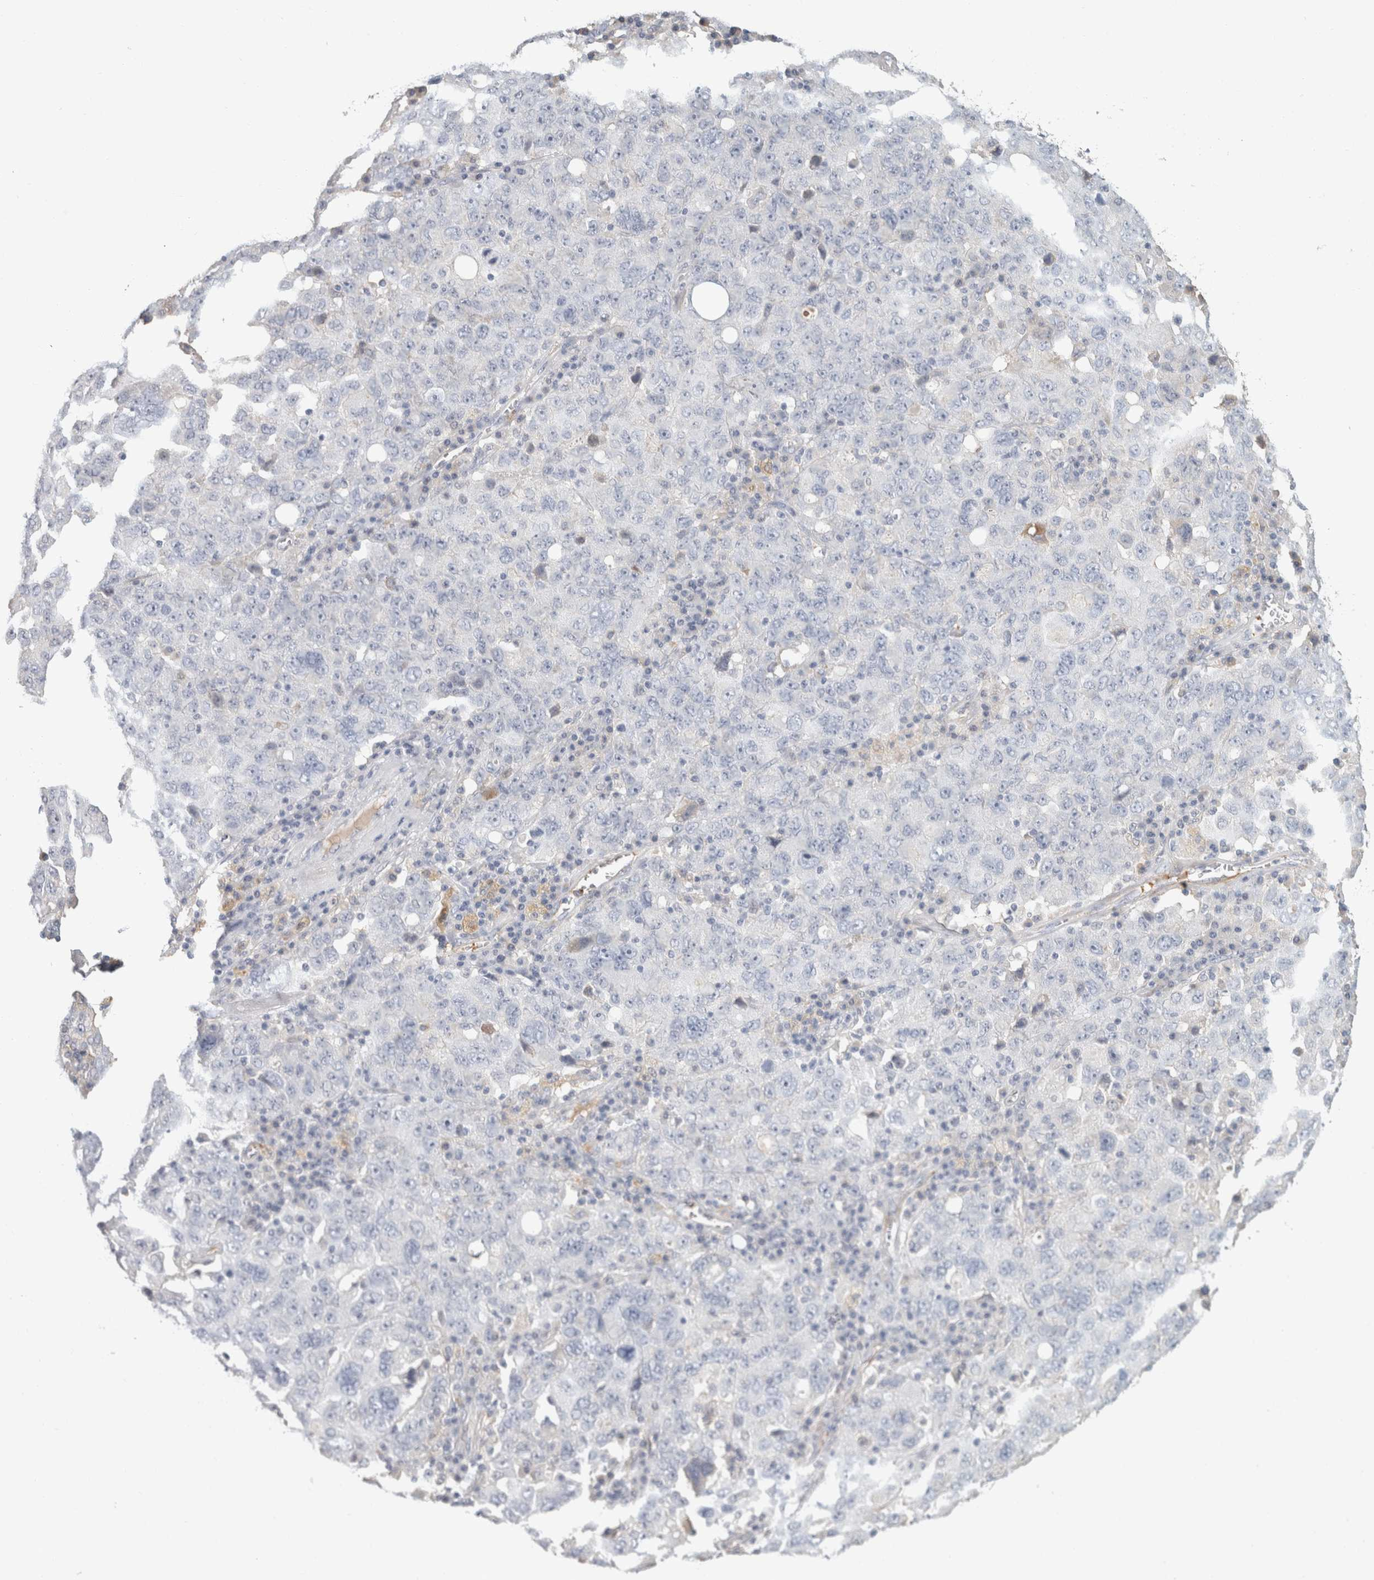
{"staining": {"intensity": "negative", "quantity": "none", "location": "none"}, "tissue": "ovarian cancer", "cell_type": "Tumor cells", "image_type": "cancer", "snomed": [{"axis": "morphology", "description": "Carcinoma, endometroid"}, {"axis": "topography", "description": "Ovary"}], "caption": "Tumor cells show no significant expression in ovarian cancer (endometroid carcinoma).", "gene": "CD36", "patient": {"sex": "female", "age": 62}}